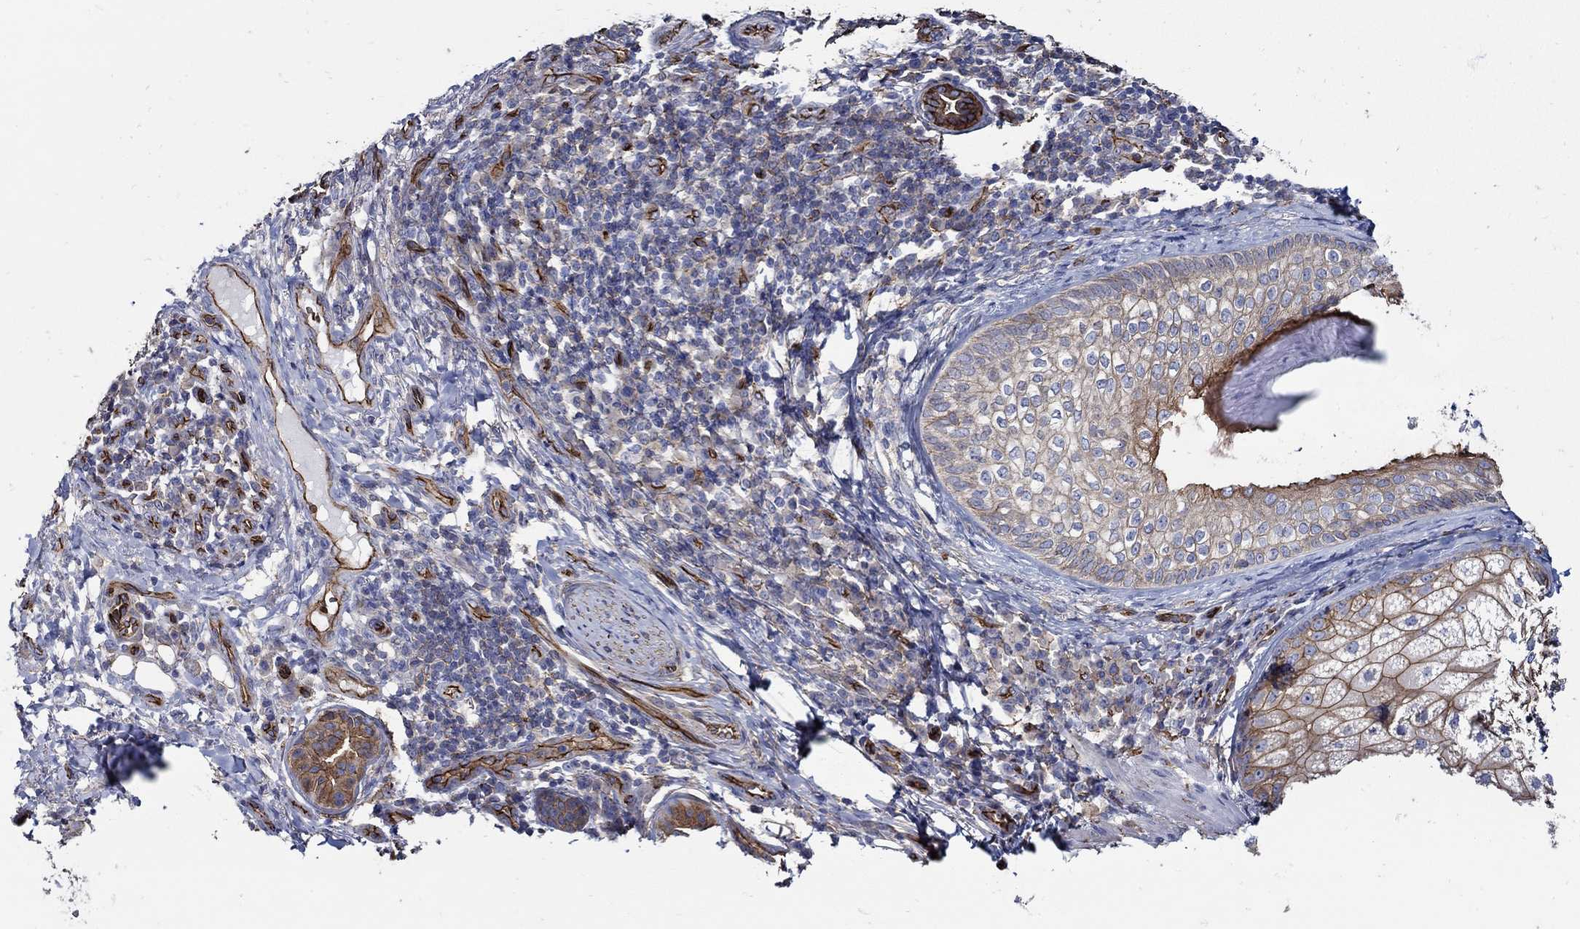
{"staining": {"intensity": "negative", "quantity": "none", "location": "none"}, "tissue": "skin cancer", "cell_type": "Tumor cells", "image_type": "cancer", "snomed": [{"axis": "morphology", "description": "Basal cell carcinoma"}, {"axis": "topography", "description": "Skin"}], "caption": "Immunohistochemical staining of human skin cancer (basal cell carcinoma) shows no significant staining in tumor cells. Nuclei are stained in blue.", "gene": "APBB3", "patient": {"sex": "female", "age": 69}}